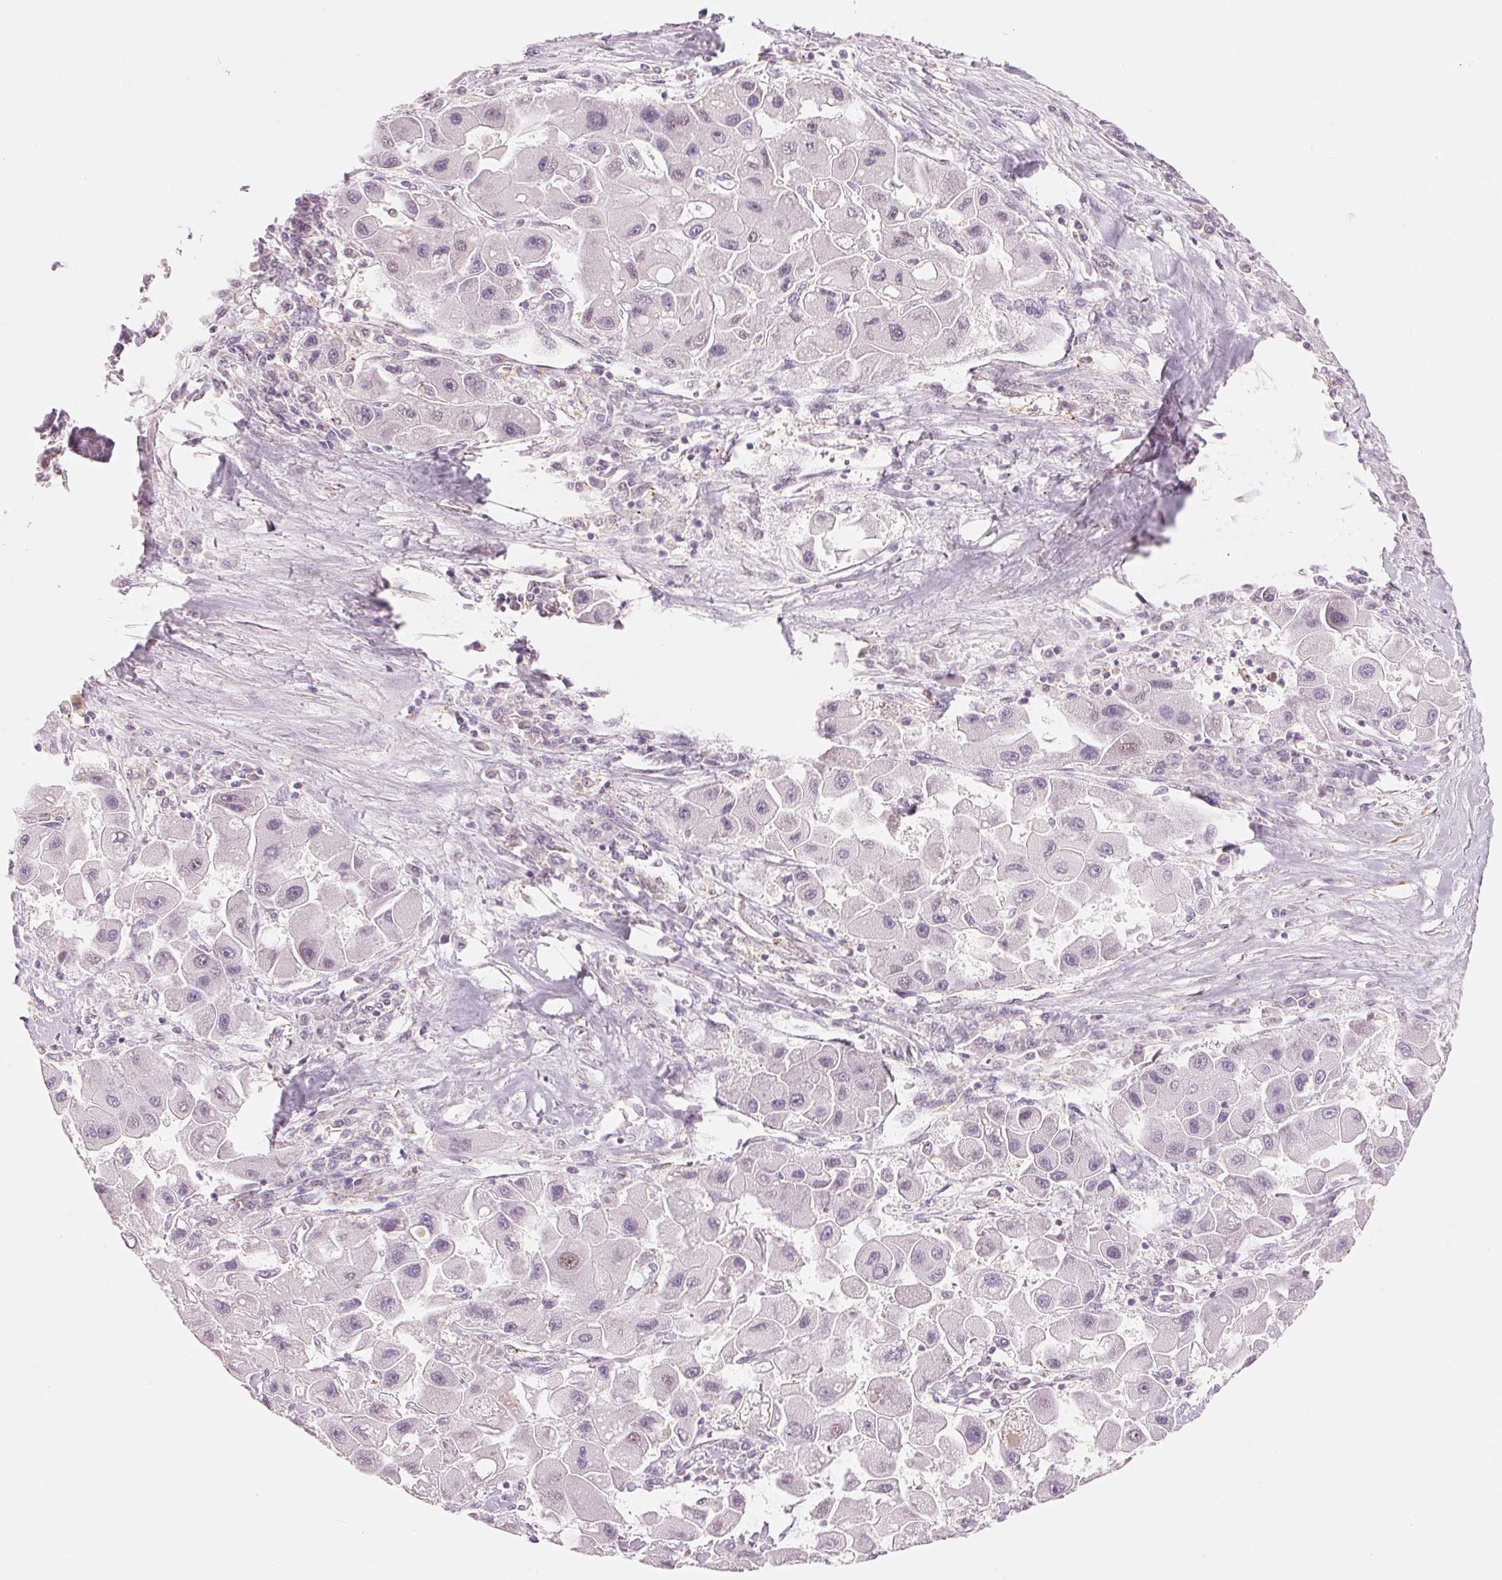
{"staining": {"intensity": "negative", "quantity": "none", "location": "none"}, "tissue": "liver cancer", "cell_type": "Tumor cells", "image_type": "cancer", "snomed": [{"axis": "morphology", "description": "Carcinoma, Hepatocellular, NOS"}, {"axis": "topography", "description": "Liver"}], "caption": "This is a micrograph of immunohistochemistry (IHC) staining of liver cancer (hepatocellular carcinoma), which shows no staining in tumor cells.", "gene": "SLC17A4", "patient": {"sex": "male", "age": 24}}